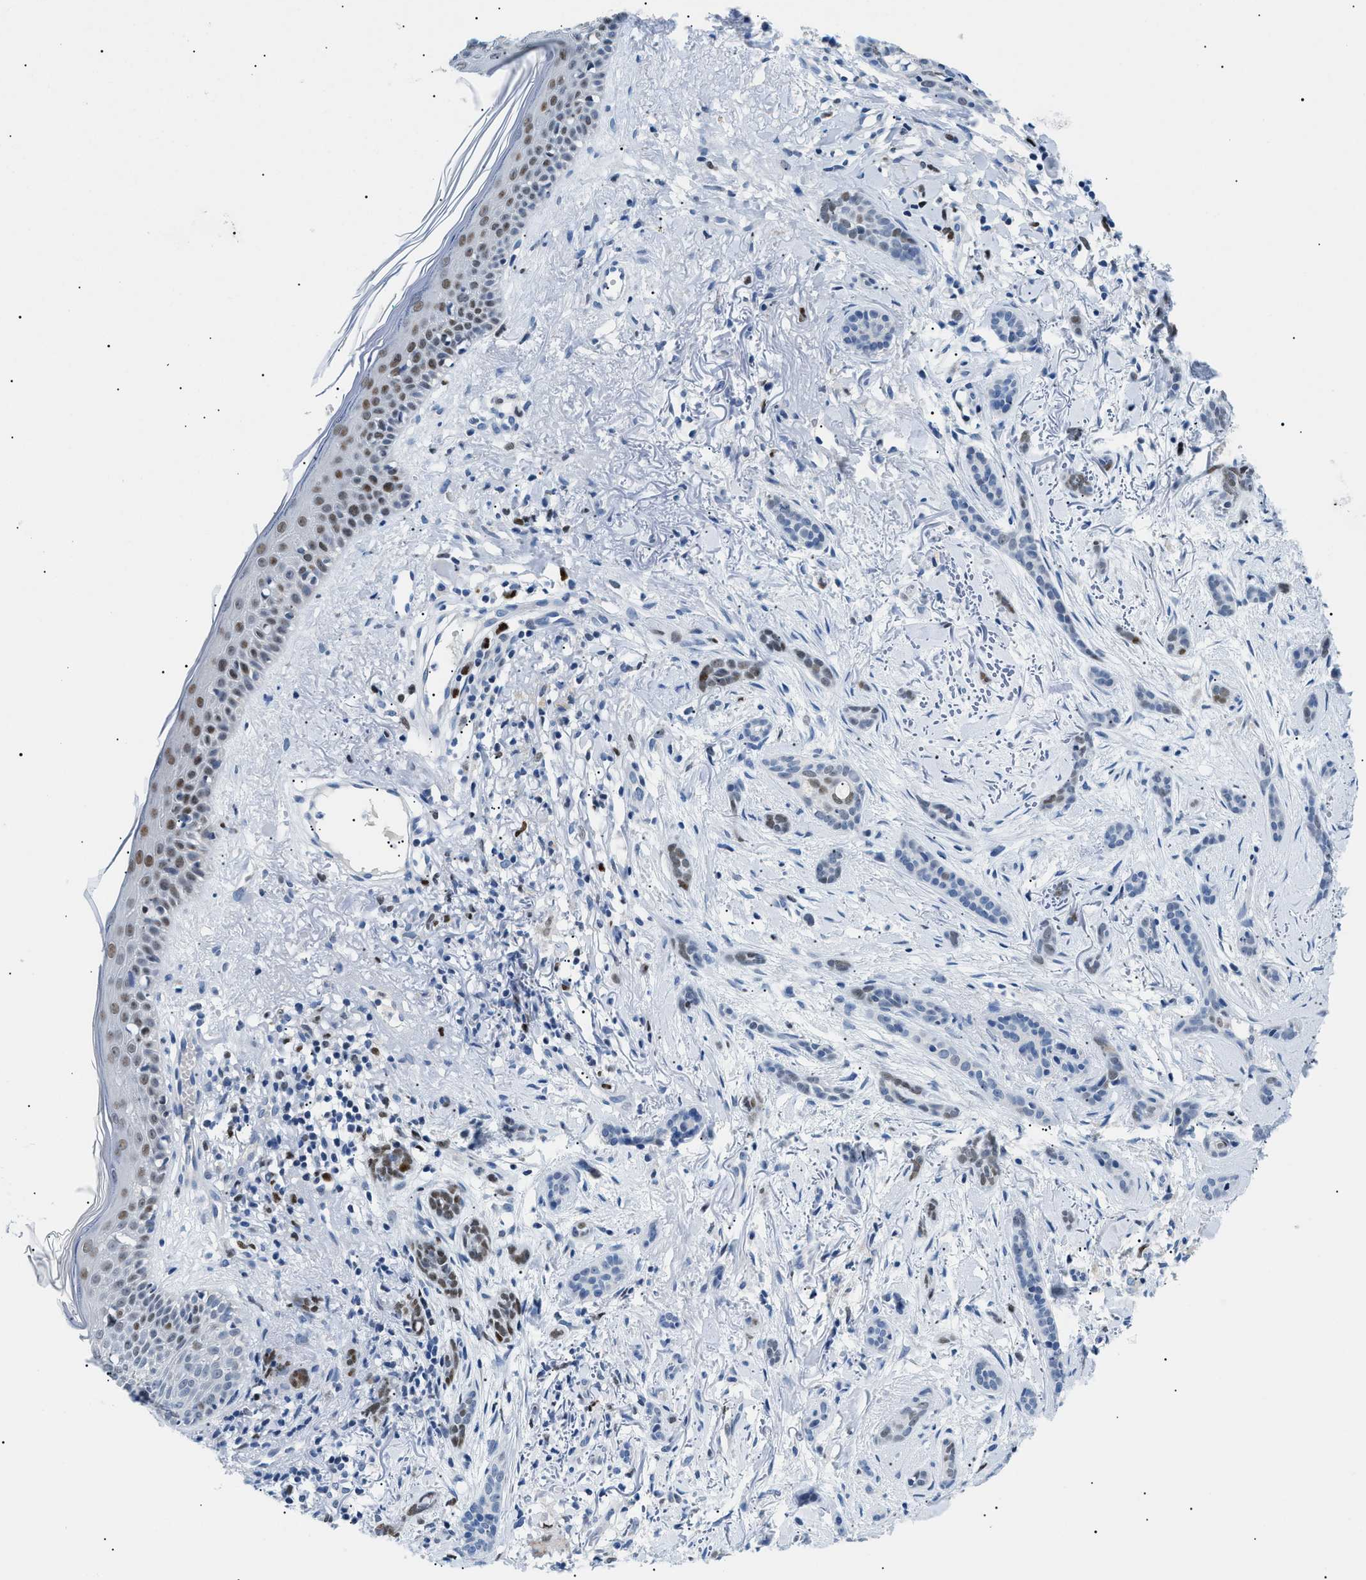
{"staining": {"intensity": "moderate", "quantity": "<25%", "location": "nuclear"}, "tissue": "skin cancer", "cell_type": "Tumor cells", "image_type": "cancer", "snomed": [{"axis": "morphology", "description": "Basal cell carcinoma"}, {"axis": "morphology", "description": "Adnexal tumor, benign"}, {"axis": "topography", "description": "Skin"}], "caption": "This photomicrograph reveals immunohistochemistry staining of human skin cancer (benign adnexal tumor), with low moderate nuclear positivity in about <25% of tumor cells.", "gene": "SMARCC1", "patient": {"sex": "female", "age": 42}}